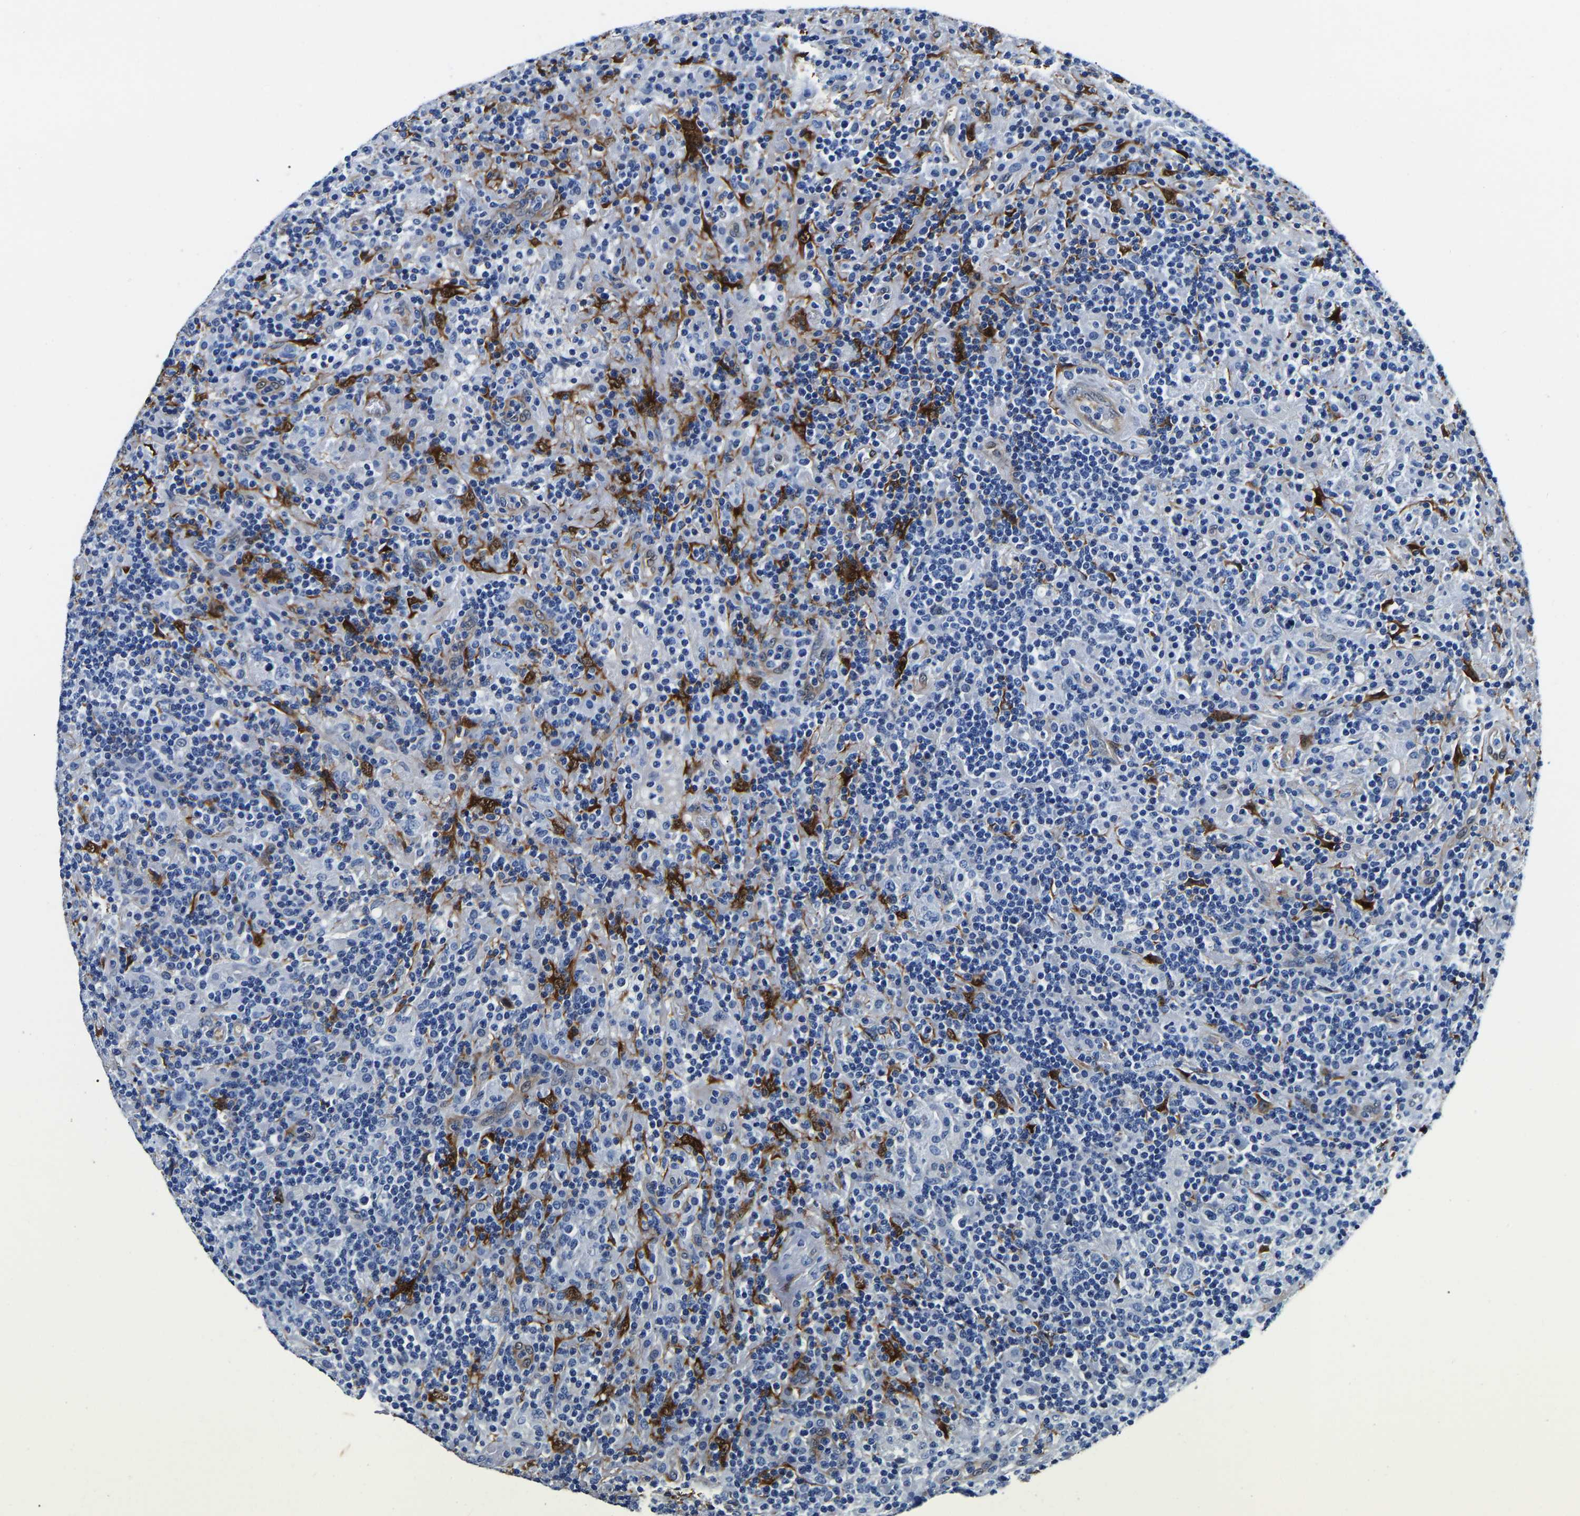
{"staining": {"intensity": "negative", "quantity": "none", "location": "none"}, "tissue": "lymphoma", "cell_type": "Tumor cells", "image_type": "cancer", "snomed": [{"axis": "morphology", "description": "Hodgkin's disease, NOS"}, {"axis": "topography", "description": "Lymph node"}], "caption": "Immunohistochemistry (IHC) photomicrograph of Hodgkin's disease stained for a protein (brown), which reveals no positivity in tumor cells.", "gene": "S100A13", "patient": {"sex": "male", "age": 70}}